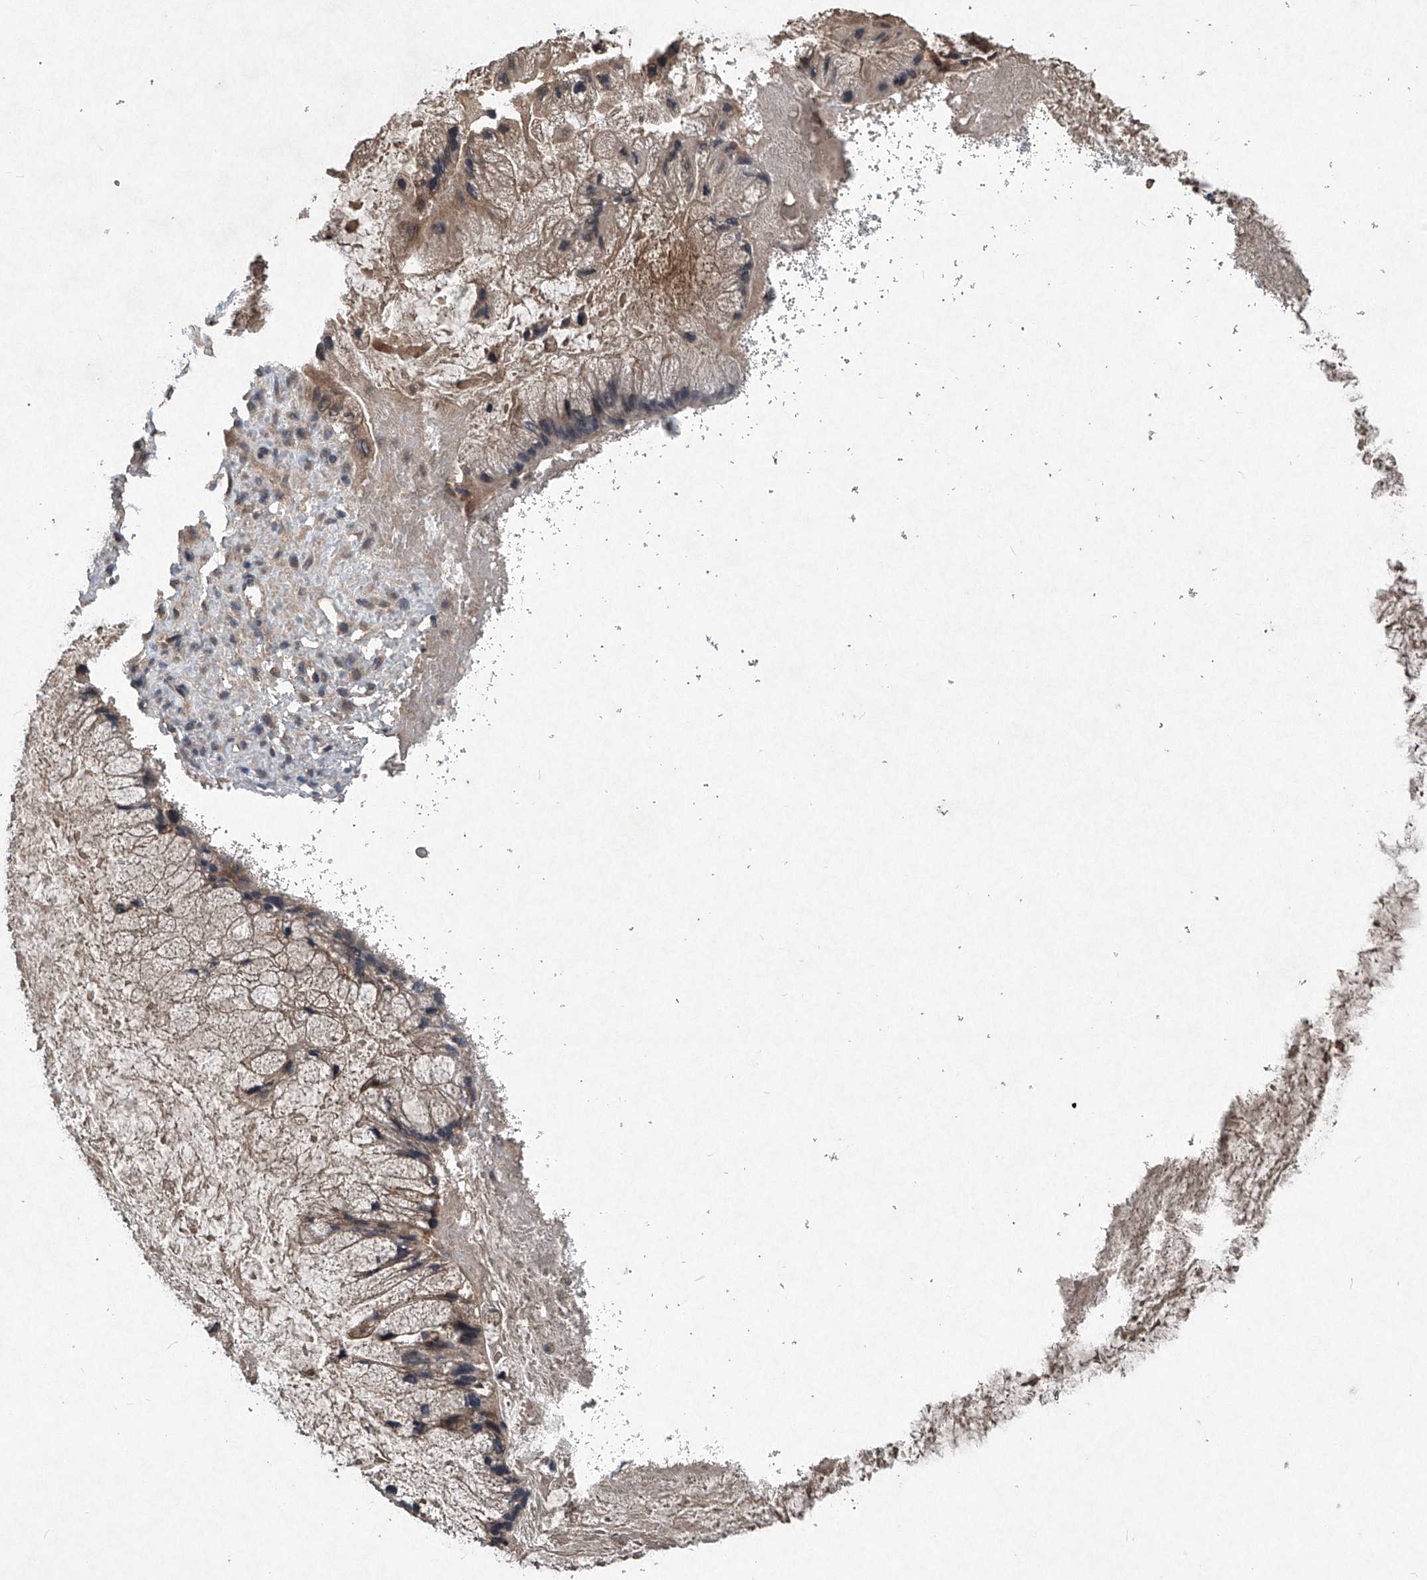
{"staining": {"intensity": "moderate", "quantity": ">75%", "location": "cytoplasmic/membranous"}, "tissue": "ovarian cancer", "cell_type": "Tumor cells", "image_type": "cancer", "snomed": [{"axis": "morphology", "description": "Cystadenocarcinoma, mucinous, NOS"}, {"axis": "topography", "description": "Ovary"}], "caption": "Immunohistochemical staining of human ovarian cancer (mucinous cystadenocarcinoma) shows medium levels of moderate cytoplasmic/membranous expression in about >75% of tumor cells.", "gene": "SUMF2", "patient": {"sex": "female", "age": 37}}